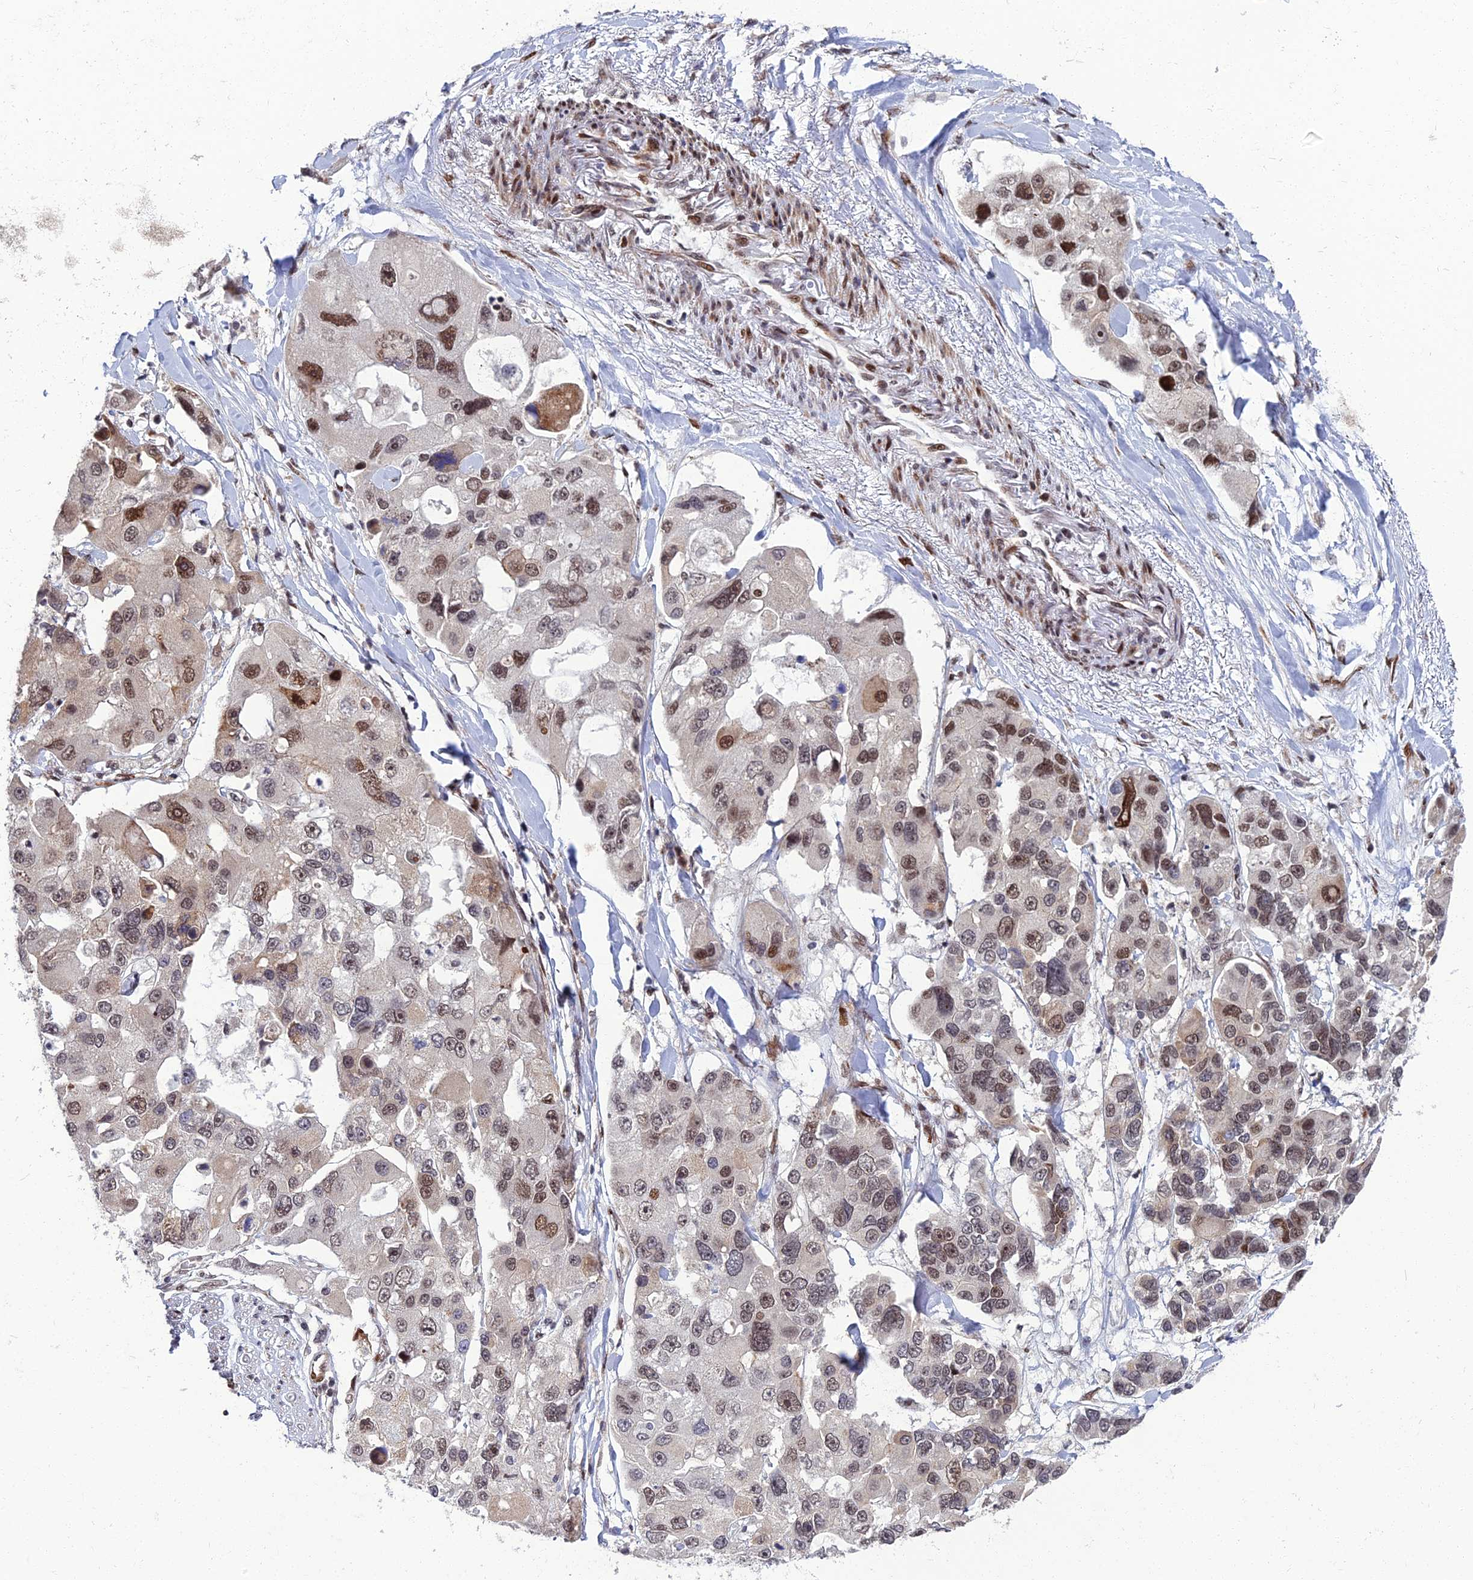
{"staining": {"intensity": "moderate", "quantity": ">75%", "location": "nuclear"}, "tissue": "lung cancer", "cell_type": "Tumor cells", "image_type": "cancer", "snomed": [{"axis": "morphology", "description": "Adenocarcinoma, NOS"}, {"axis": "topography", "description": "Lung"}], "caption": "A photomicrograph showing moderate nuclear staining in about >75% of tumor cells in lung cancer, as visualized by brown immunohistochemical staining.", "gene": "ZNF668", "patient": {"sex": "female", "age": 54}}